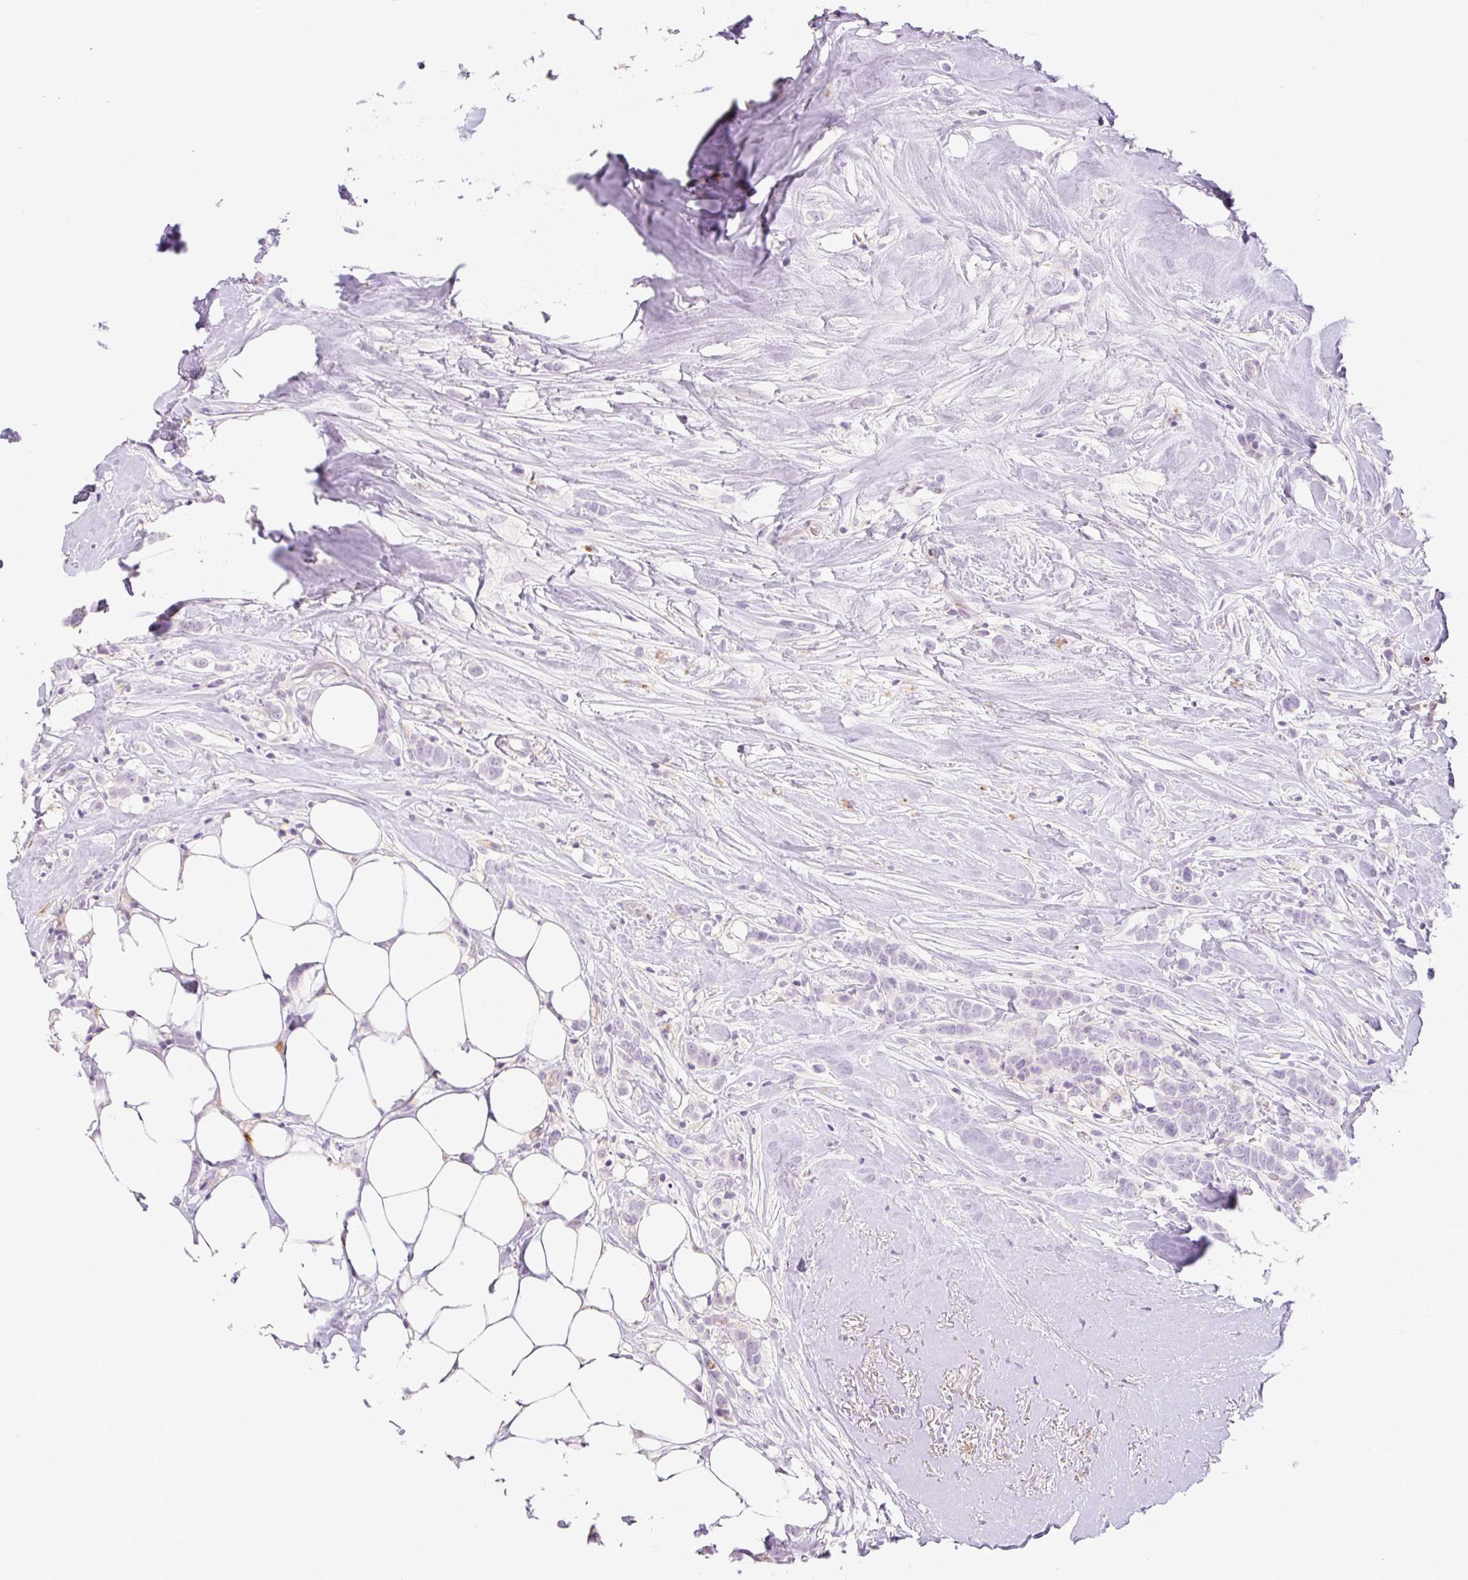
{"staining": {"intensity": "negative", "quantity": "none", "location": "none"}, "tissue": "breast cancer", "cell_type": "Tumor cells", "image_type": "cancer", "snomed": [{"axis": "morphology", "description": "Duct carcinoma"}, {"axis": "topography", "description": "Breast"}], "caption": "The micrograph exhibits no significant staining in tumor cells of breast intraductal carcinoma. (DAB immunohistochemistry with hematoxylin counter stain).", "gene": "MIA2", "patient": {"sex": "female", "age": 80}}